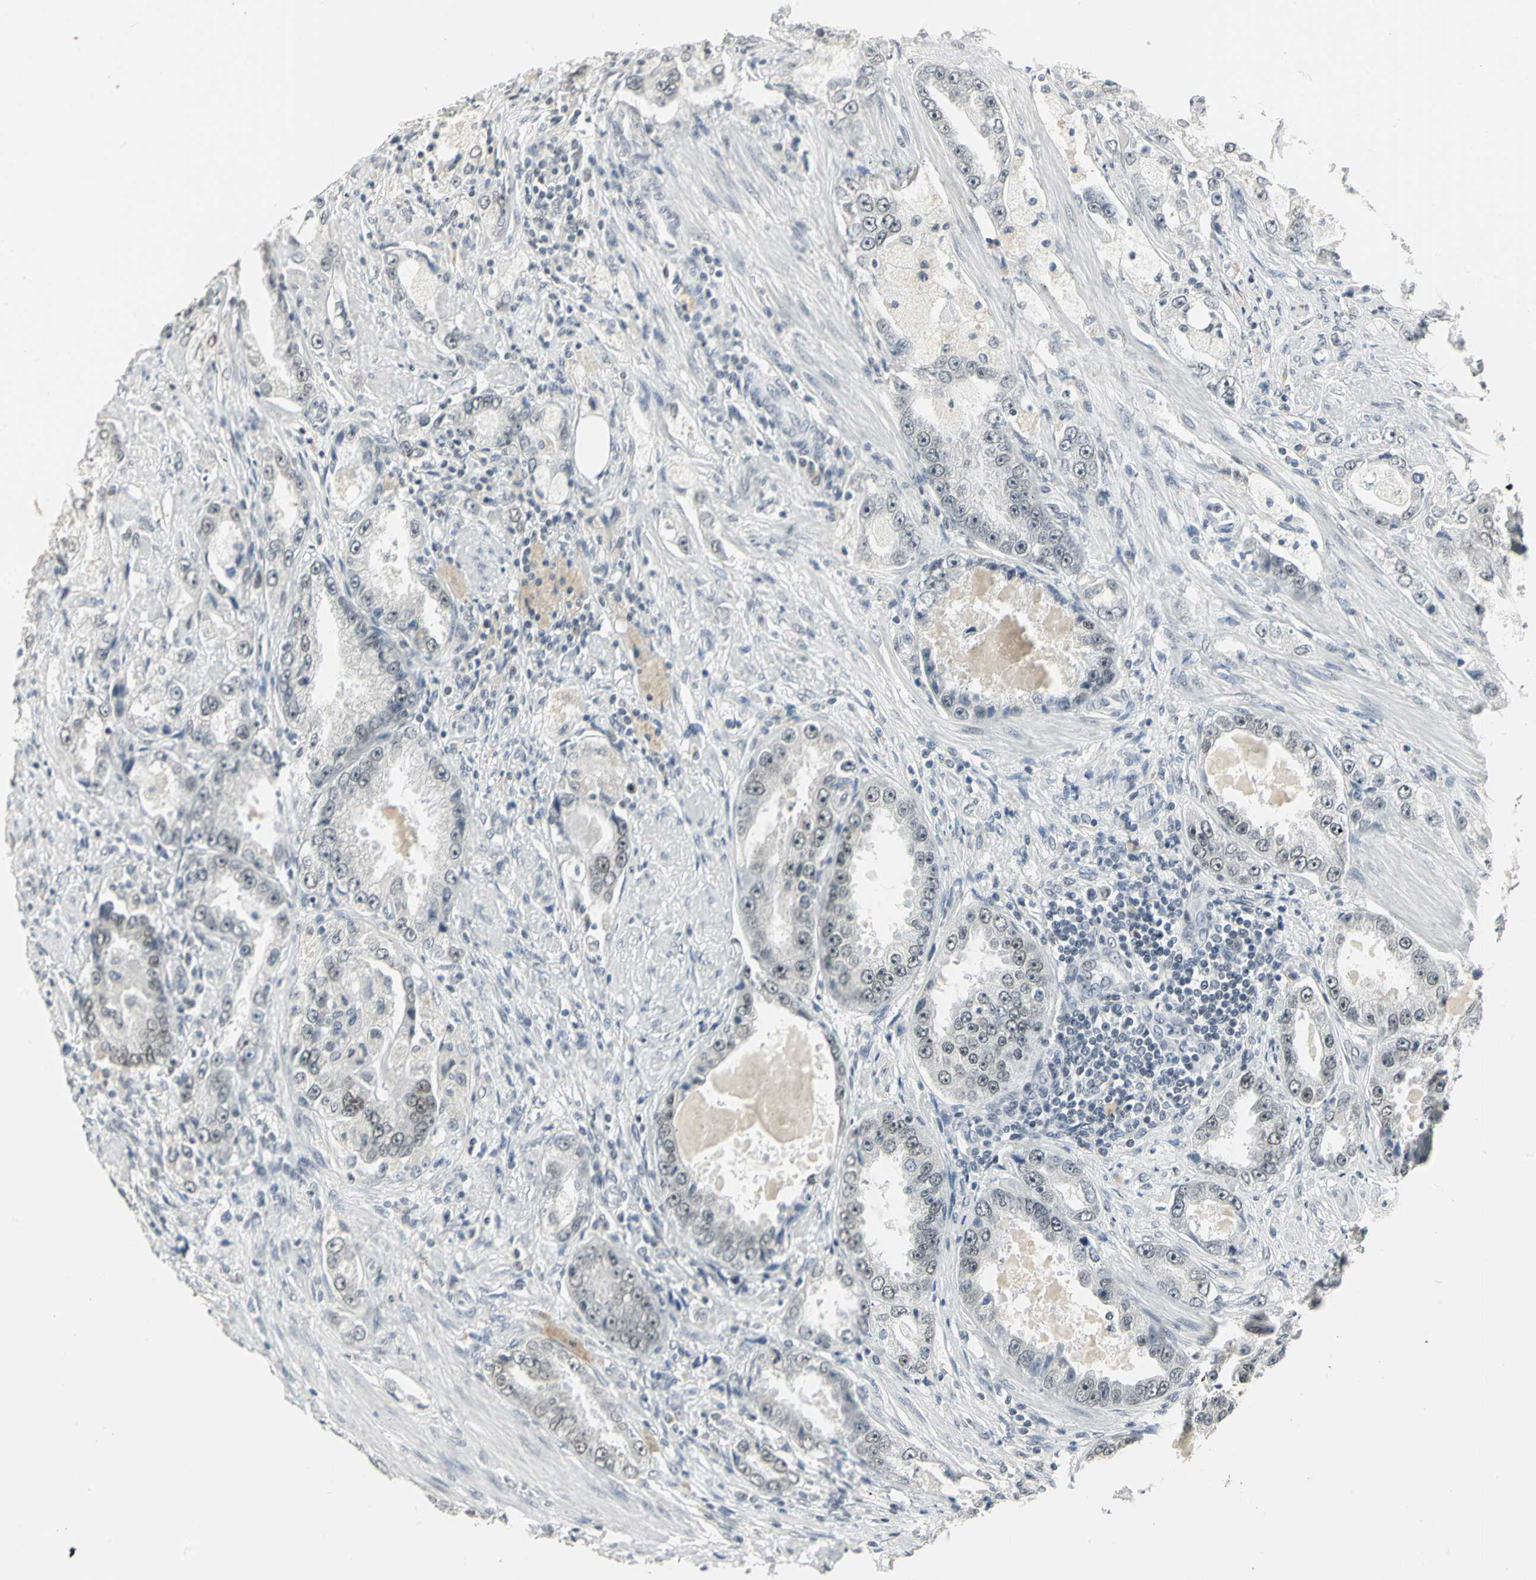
{"staining": {"intensity": "weak", "quantity": "<25%", "location": "nuclear"}, "tissue": "prostate cancer", "cell_type": "Tumor cells", "image_type": "cancer", "snomed": [{"axis": "morphology", "description": "Adenocarcinoma, High grade"}, {"axis": "topography", "description": "Prostate"}], "caption": "Image shows no significant protein positivity in tumor cells of prostate adenocarcinoma (high-grade).", "gene": "CBX3", "patient": {"sex": "male", "age": 63}}